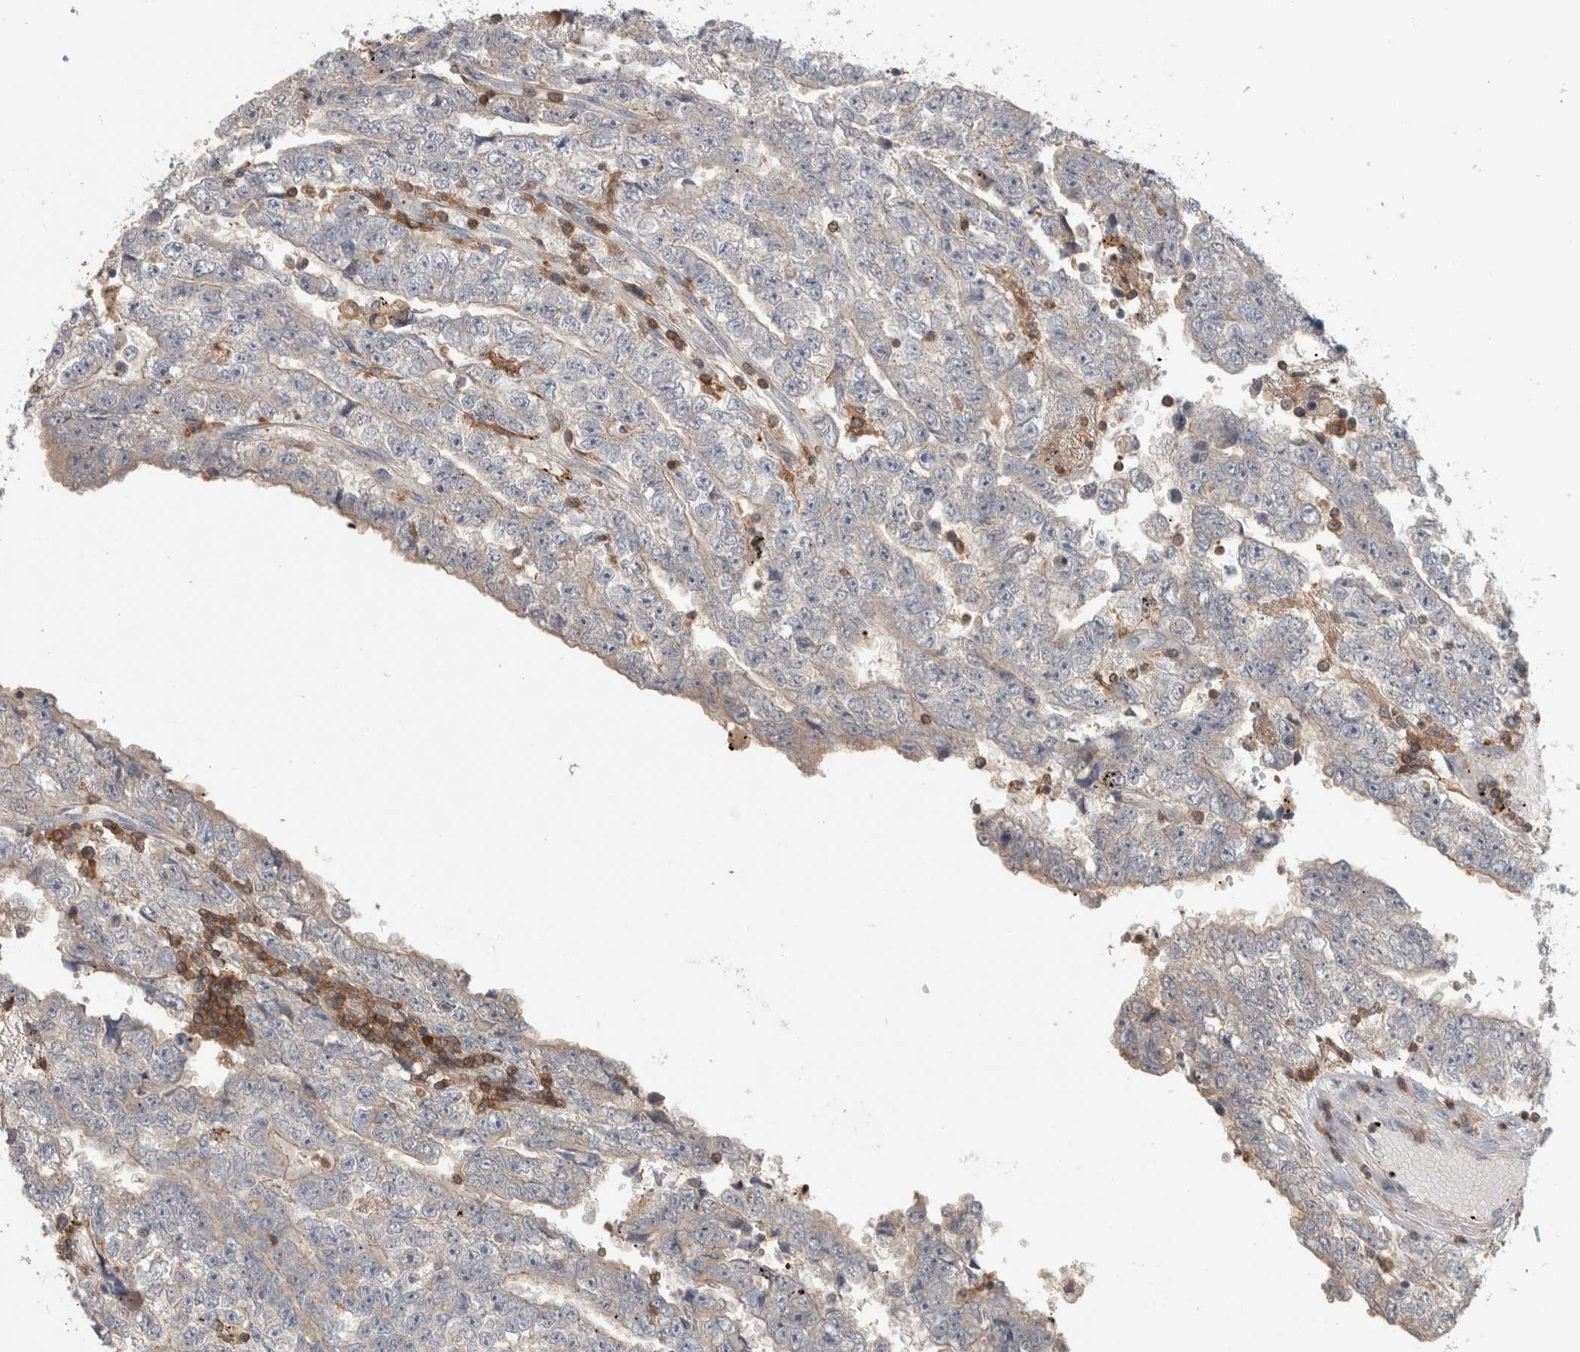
{"staining": {"intensity": "negative", "quantity": "none", "location": "none"}, "tissue": "testis cancer", "cell_type": "Tumor cells", "image_type": "cancer", "snomed": [{"axis": "morphology", "description": "Carcinoma, Embryonal, NOS"}, {"axis": "topography", "description": "Testis"}], "caption": "There is no significant staining in tumor cells of testis cancer (embryonal carcinoma).", "gene": "GFRA2", "patient": {"sex": "male", "age": 25}}